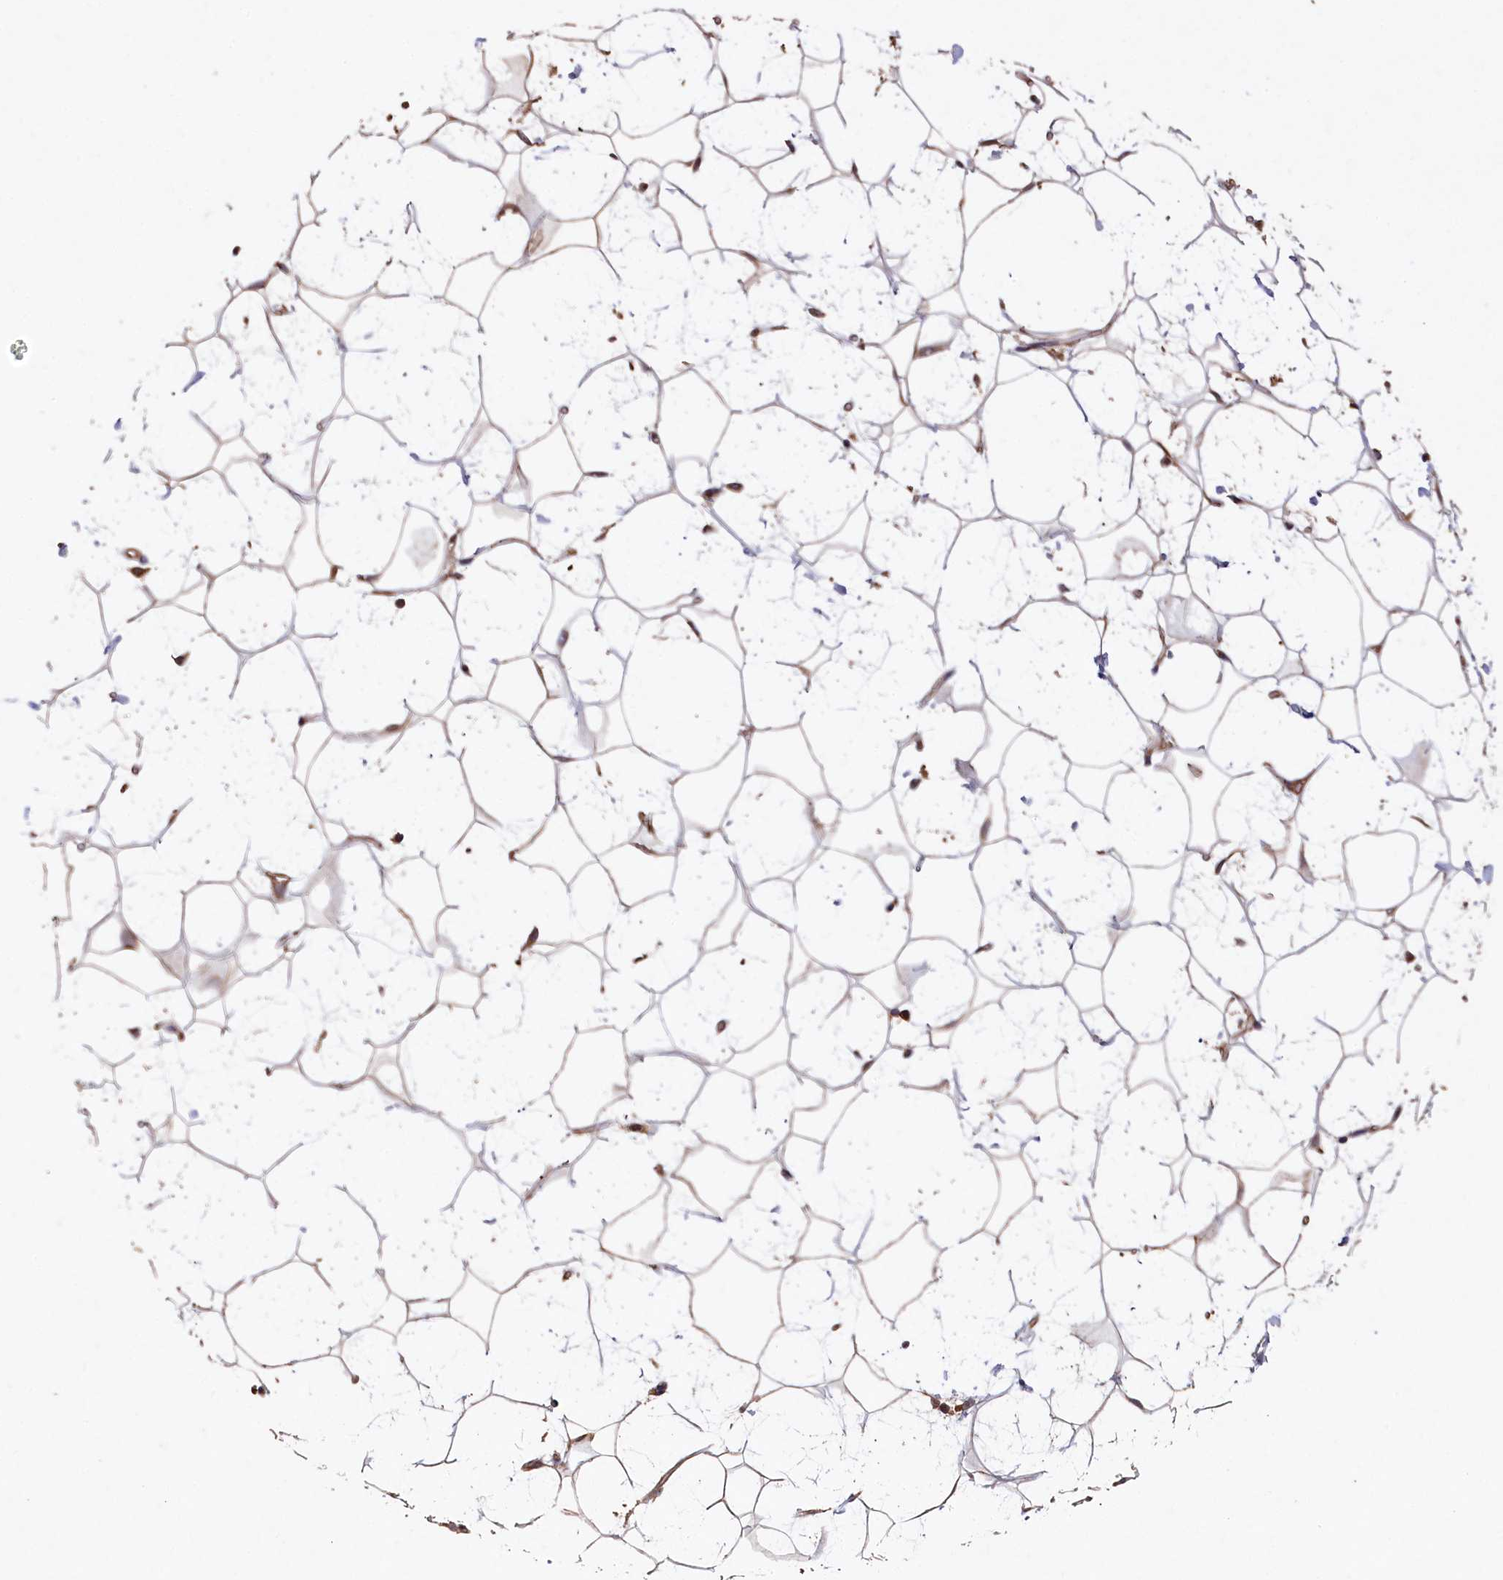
{"staining": {"intensity": "moderate", "quantity": ">75%", "location": "cytoplasmic/membranous"}, "tissue": "adipose tissue", "cell_type": "Adipocytes", "image_type": "normal", "snomed": [{"axis": "morphology", "description": "Normal tissue, NOS"}, {"axis": "topography", "description": "Breast"}], "caption": "Benign adipose tissue exhibits moderate cytoplasmic/membranous staining in about >75% of adipocytes (DAB IHC, brown staining for protein, blue staining for nuclei)..", "gene": "GREB1L", "patient": {"sex": "female", "age": 26}}